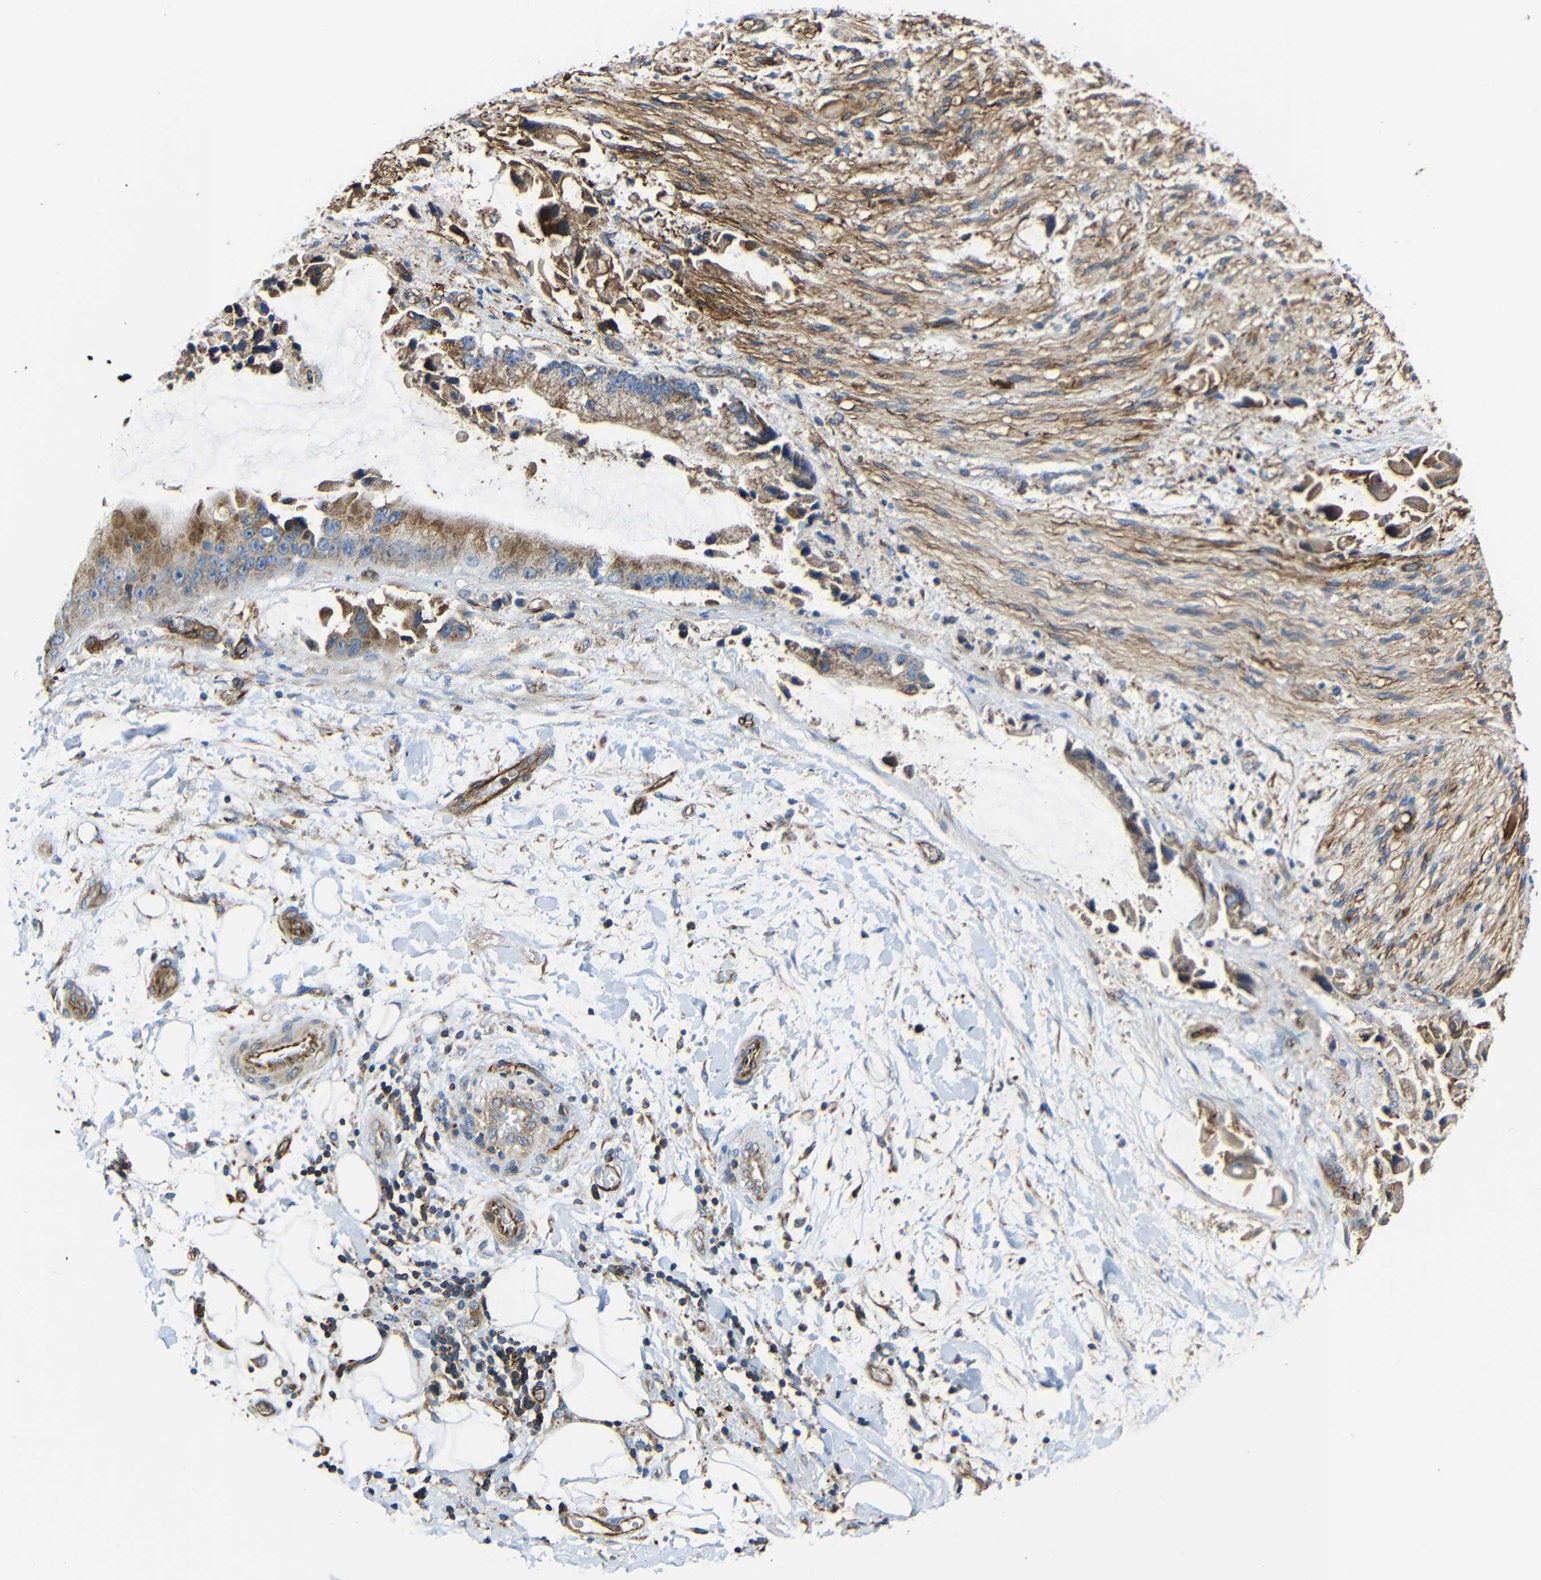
{"staining": {"intensity": "moderate", "quantity": "25%-75%", "location": "cytoplasmic/membranous"}, "tissue": "adipose tissue", "cell_type": "Adipocytes", "image_type": "normal", "snomed": [{"axis": "morphology", "description": "Normal tissue, NOS"}, {"axis": "morphology", "description": "Cholangiocarcinoma"}, {"axis": "topography", "description": "Liver"}, {"axis": "topography", "description": "Peripheral nerve tissue"}], "caption": "Immunohistochemistry (DAB (3,3'-diaminobenzidine)) staining of unremarkable human adipose tissue demonstrates moderate cytoplasmic/membranous protein staining in approximately 25%-75% of adipocytes. The protein is stained brown, and the nuclei are stained in blue (DAB (3,3'-diaminobenzidine) IHC with brightfield microscopy, high magnification).", "gene": "IGSF10", "patient": {"sex": "male", "age": 50}}